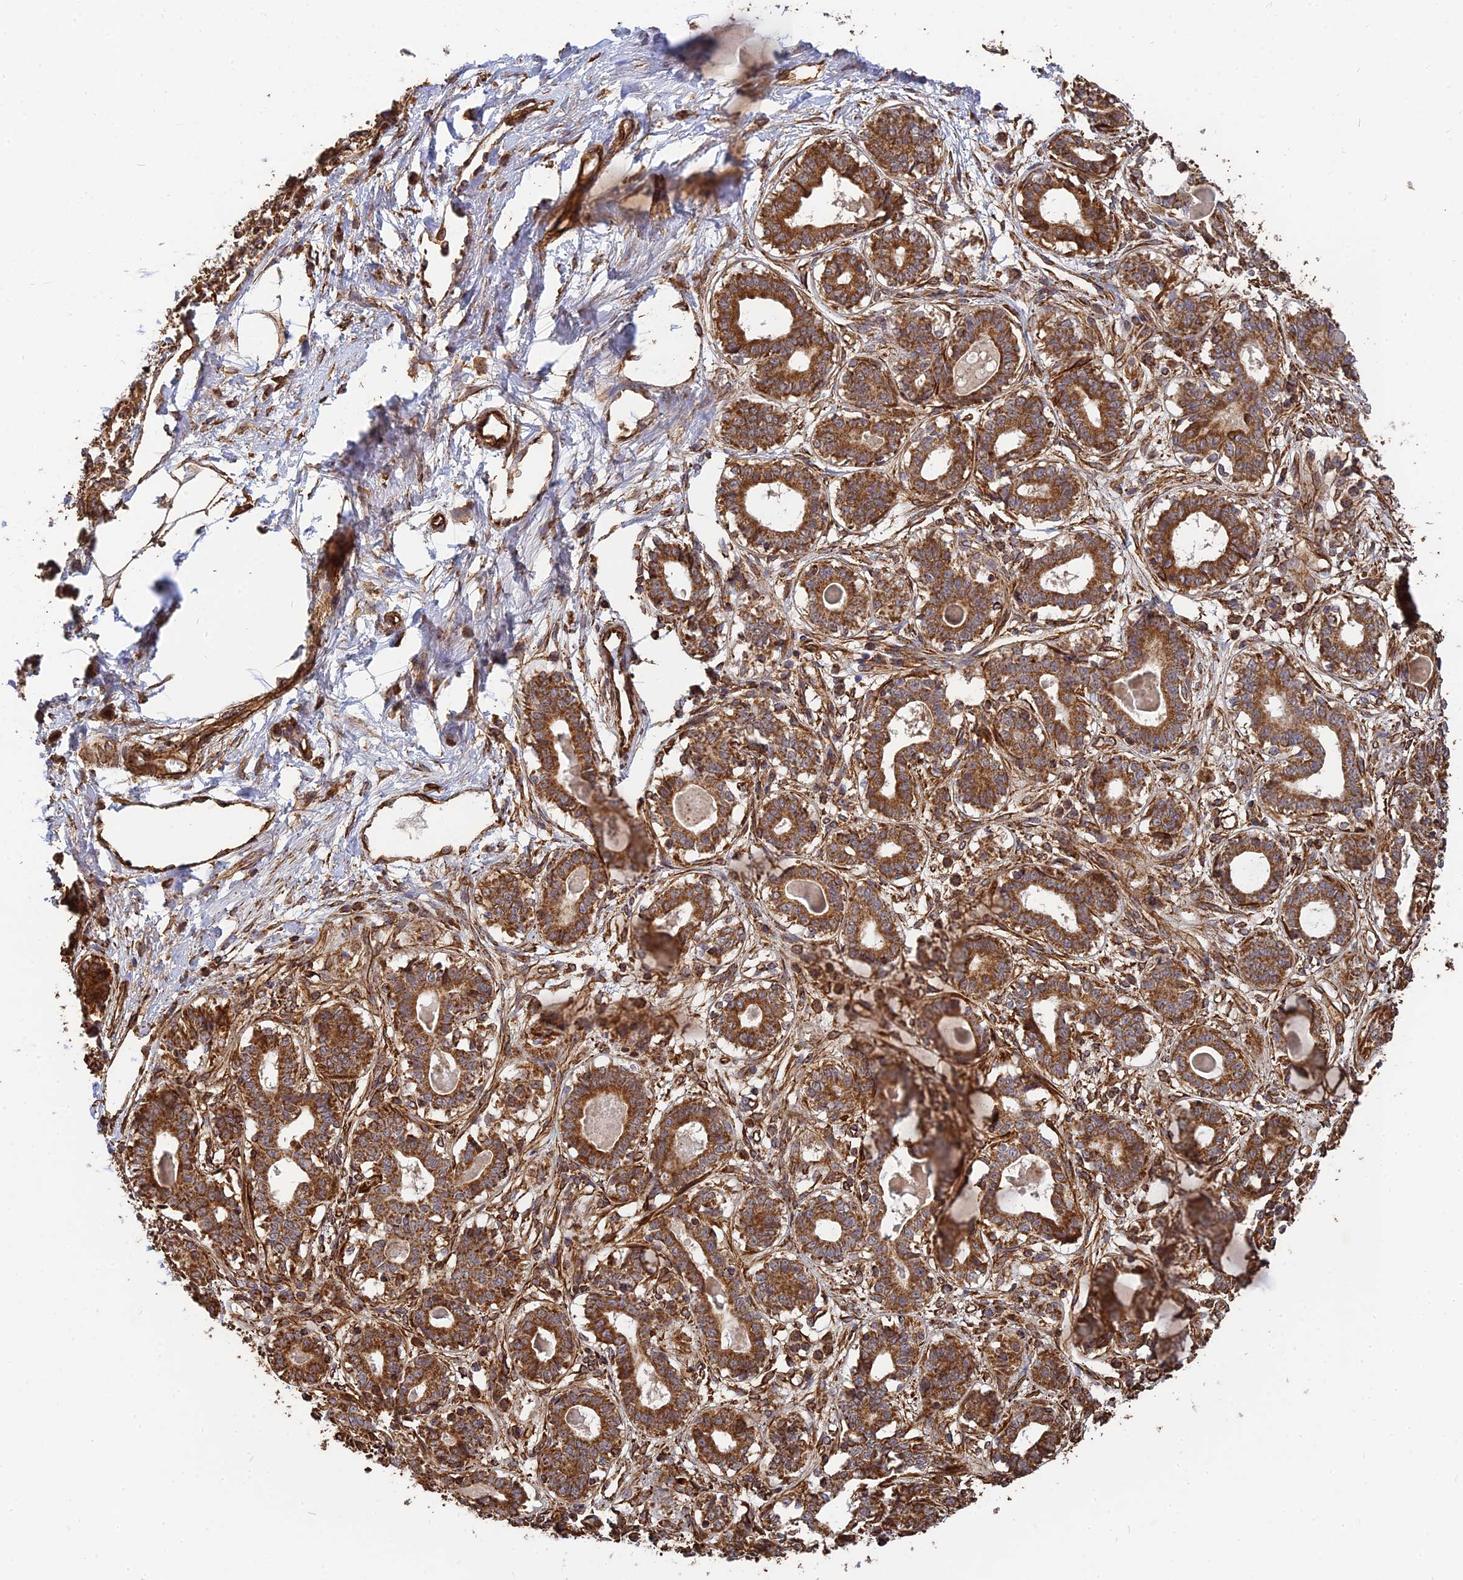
{"staining": {"intensity": "strong", "quantity": ">75%", "location": "cytoplasmic/membranous"}, "tissue": "breast", "cell_type": "Adipocytes", "image_type": "normal", "snomed": [{"axis": "morphology", "description": "Normal tissue, NOS"}, {"axis": "topography", "description": "Breast"}], "caption": "Immunohistochemical staining of normal breast reveals >75% levels of strong cytoplasmic/membranous protein staining in about >75% of adipocytes. (DAB (3,3'-diaminobenzidine) = brown stain, brightfield microscopy at high magnification).", "gene": "DSTYK", "patient": {"sex": "female", "age": 45}}